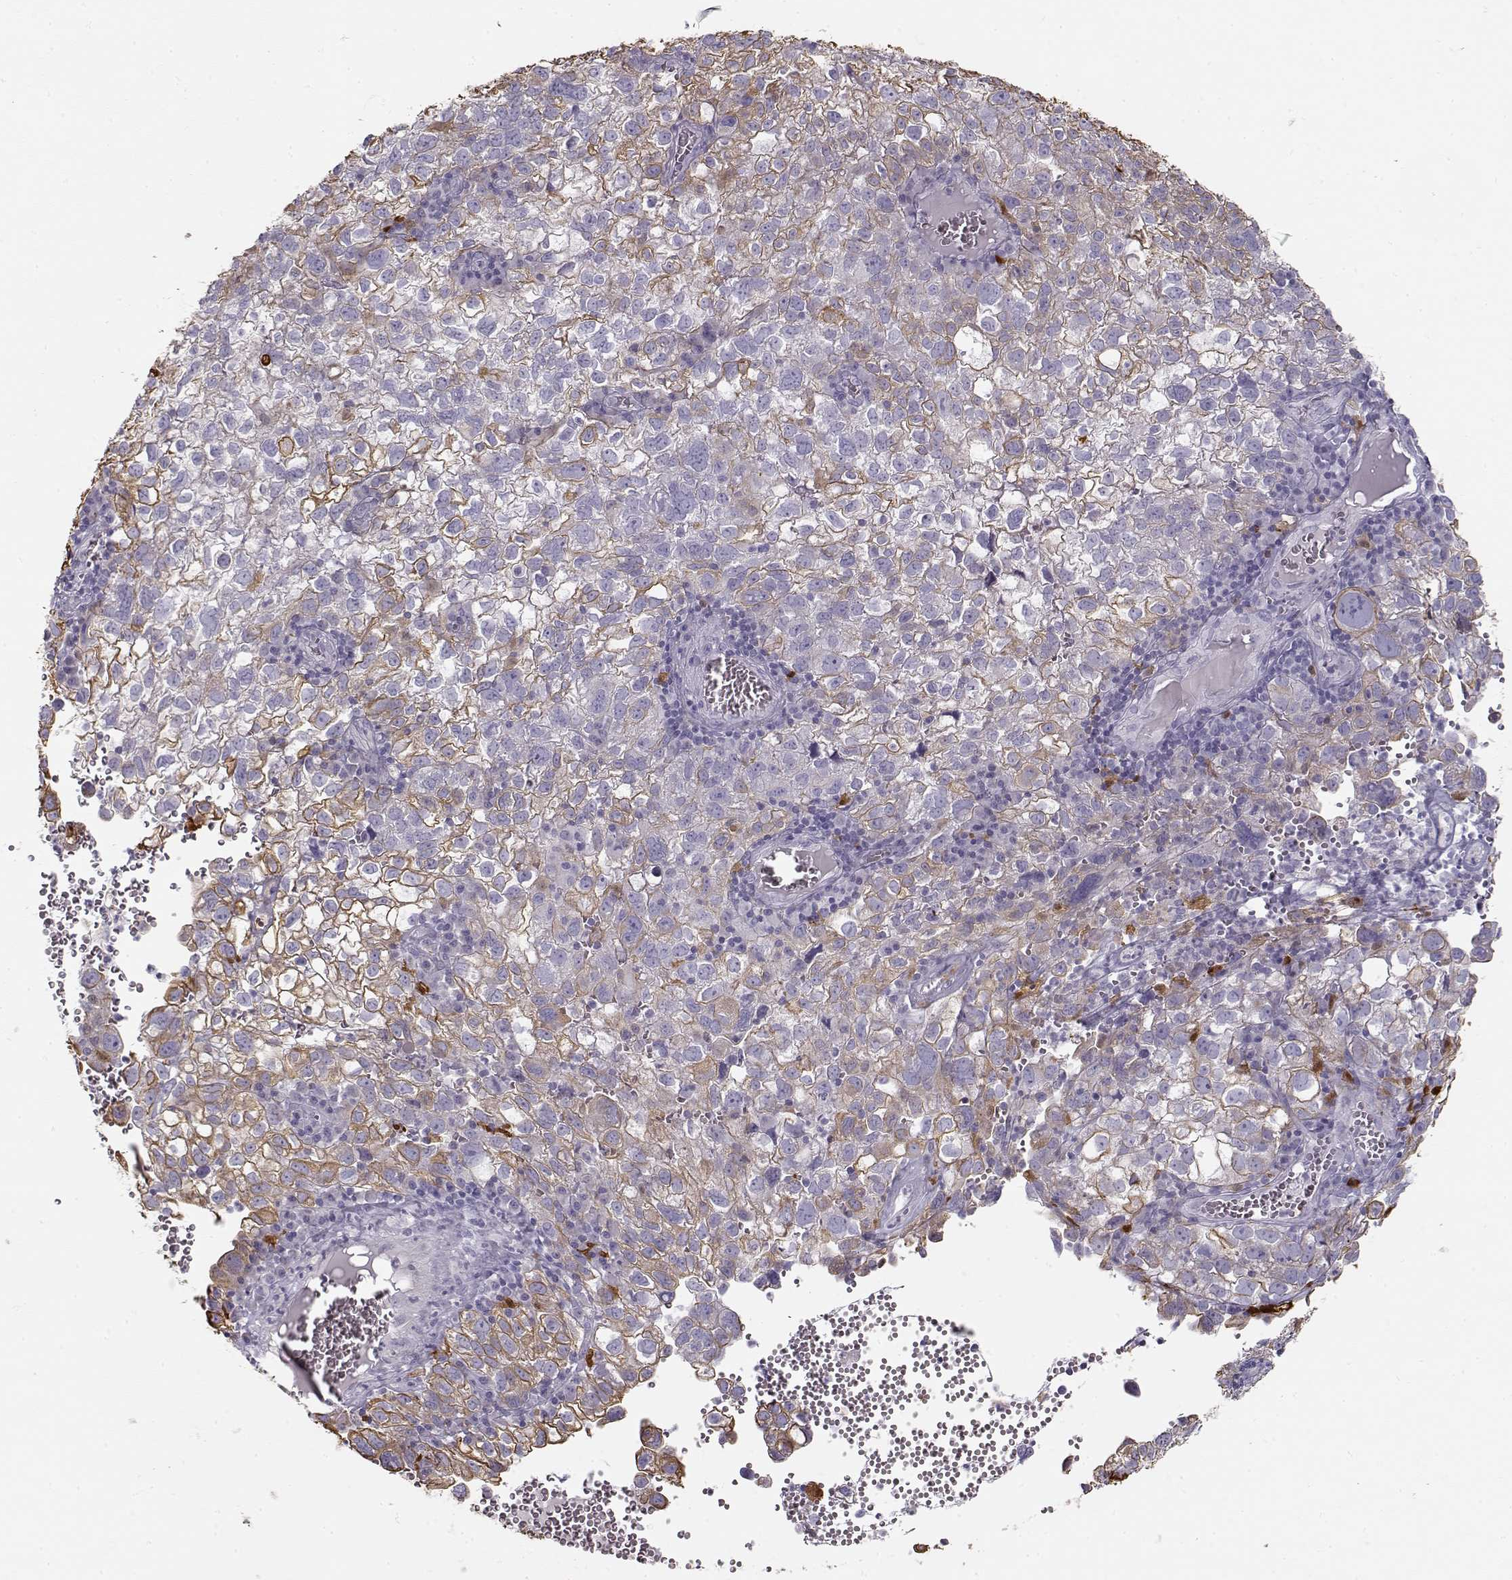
{"staining": {"intensity": "moderate", "quantity": "25%-75%", "location": "cytoplasmic/membranous"}, "tissue": "cervical cancer", "cell_type": "Tumor cells", "image_type": "cancer", "snomed": [{"axis": "morphology", "description": "Squamous cell carcinoma, NOS"}, {"axis": "topography", "description": "Cervix"}], "caption": "DAB (3,3'-diaminobenzidine) immunohistochemical staining of human squamous cell carcinoma (cervical) shows moderate cytoplasmic/membranous protein positivity in about 25%-75% of tumor cells.", "gene": "S100B", "patient": {"sex": "female", "age": 55}}